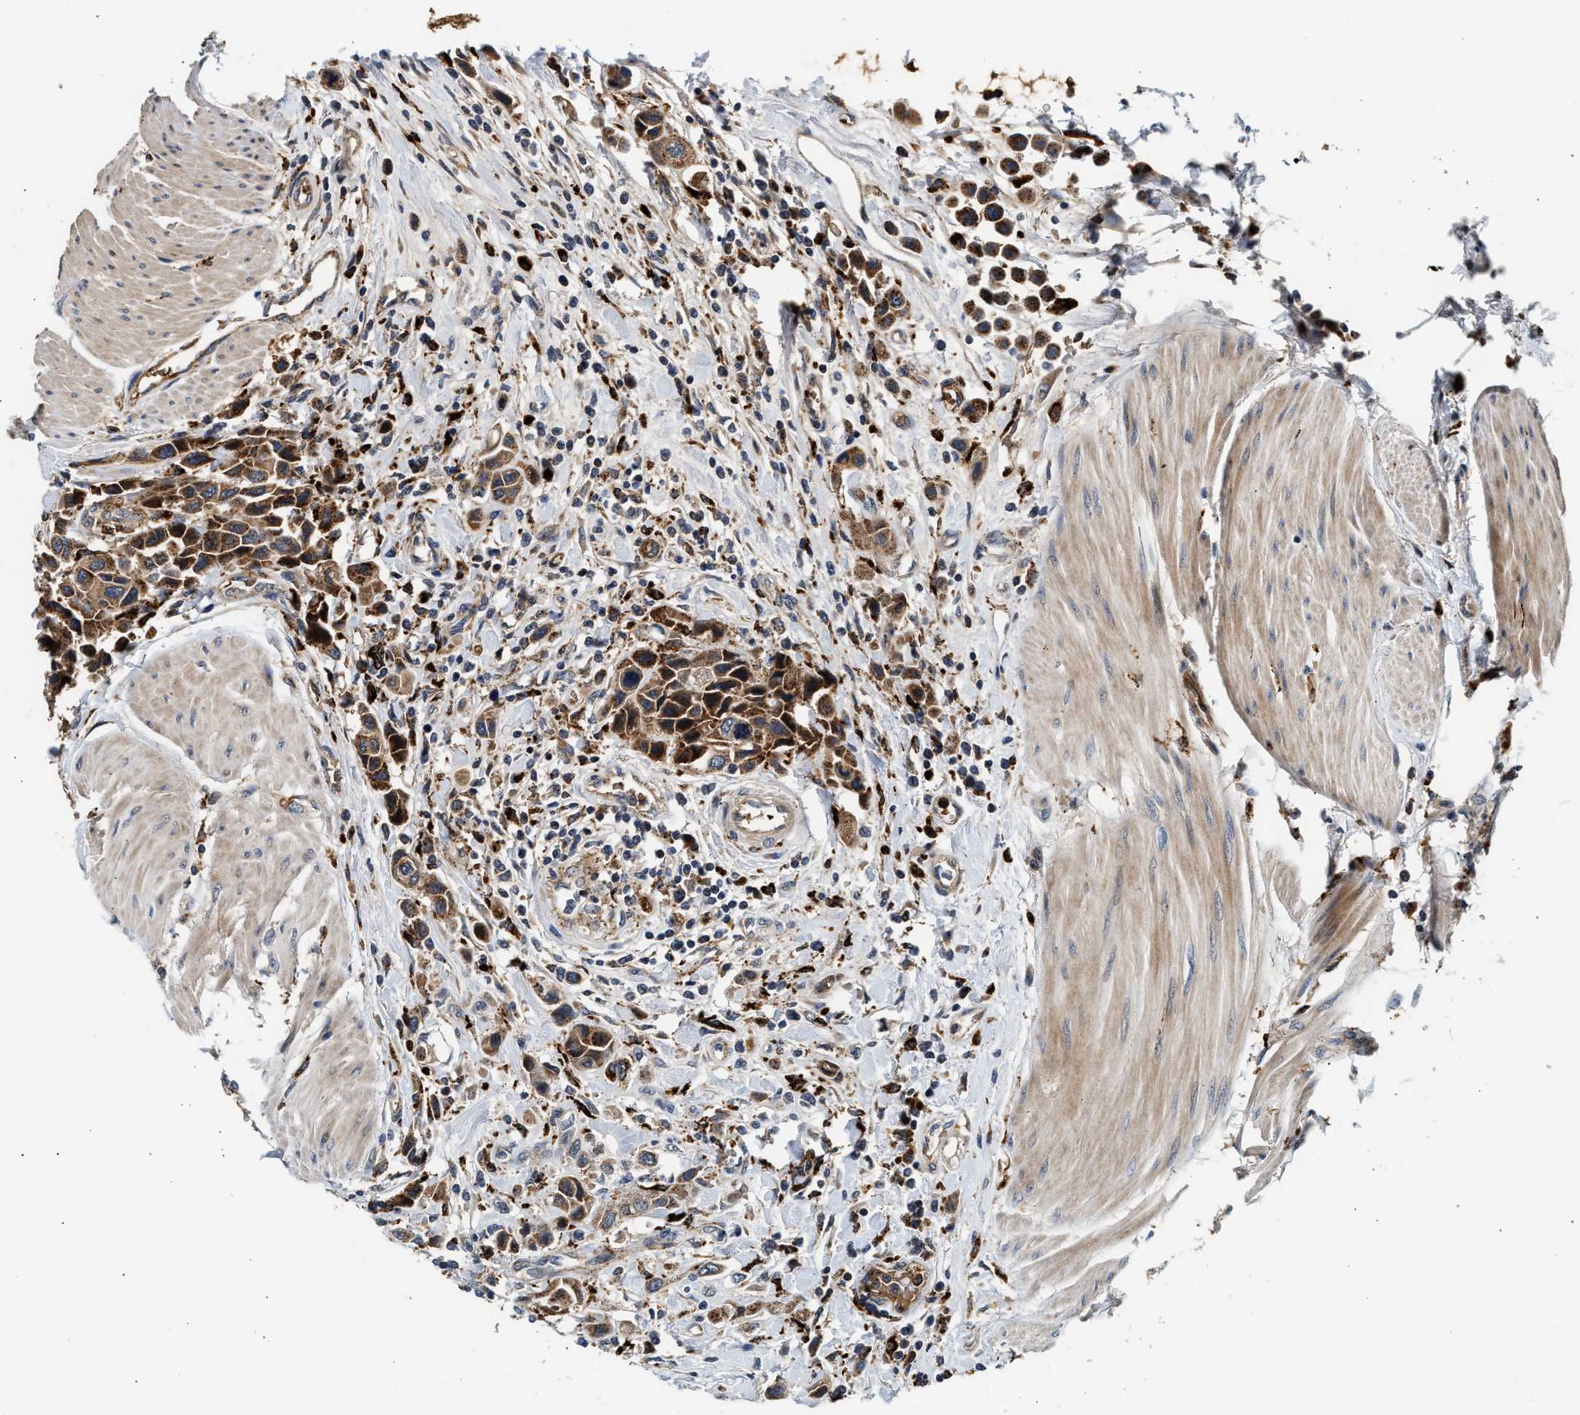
{"staining": {"intensity": "moderate", "quantity": ">75%", "location": "cytoplasmic/membranous"}, "tissue": "urothelial cancer", "cell_type": "Tumor cells", "image_type": "cancer", "snomed": [{"axis": "morphology", "description": "Urothelial carcinoma, High grade"}, {"axis": "topography", "description": "Urinary bladder"}], "caption": "A micrograph of human urothelial carcinoma (high-grade) stained for a protein reveals moderate cytoplasmic/membranous brown staining in tumor cells.", "gene": "PLD3", "patient": {"sex": "male", "age": 50}}